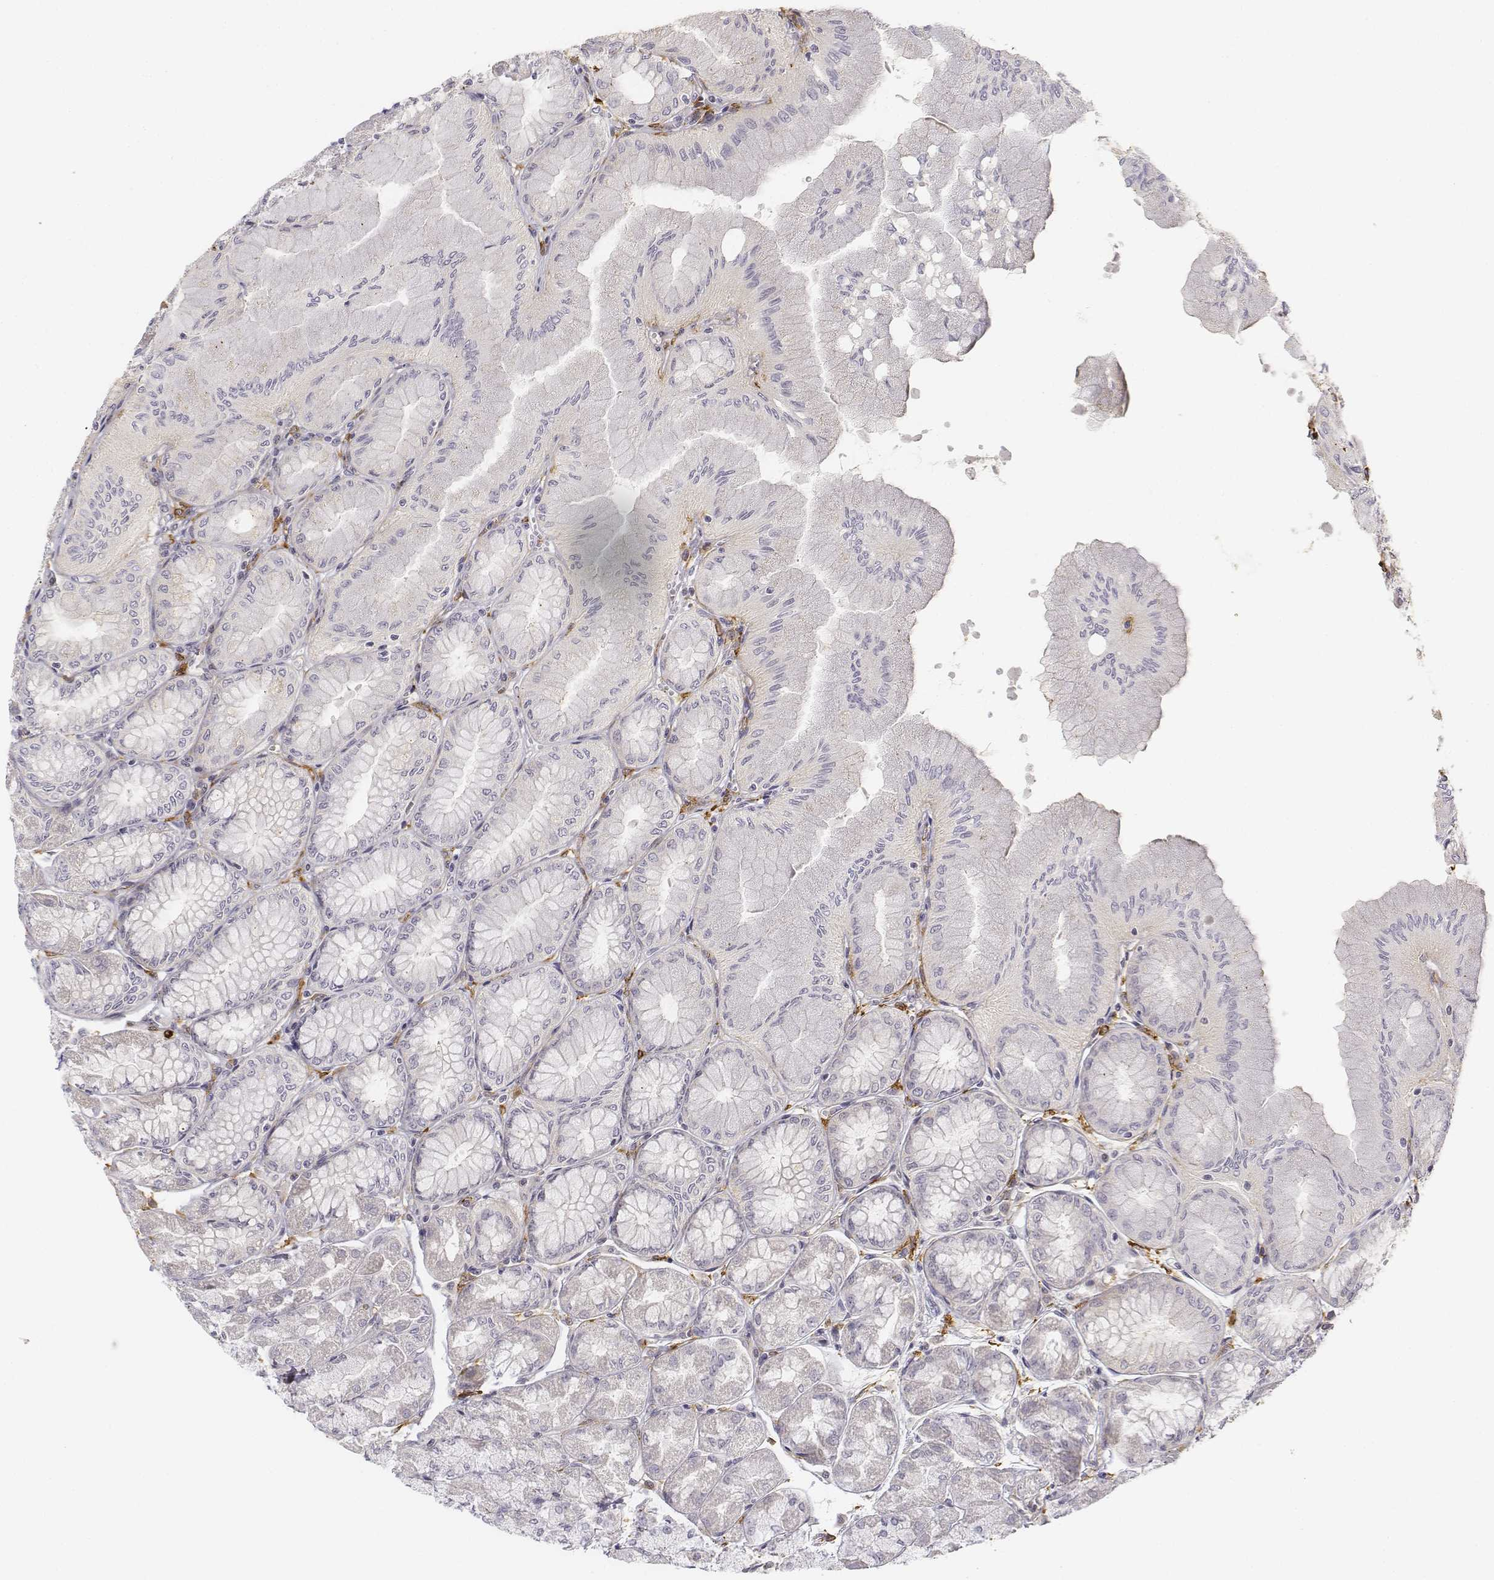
{"staining": {"intensity": "negative", "quantity": "none", "location": "none"}, "tissue": "stomach", "cell_type": "Glandular cells", "image_type": "normal", "snomed": [{"axis": "morphology", "description": "Normal tissue, NOS"}, {"axis": "topography", "description": "Stomach, upper"}], "caption": "This is a photomicrograph of immunohistochemistry staining of unremarkable stomach, which shows no positivity in glandular cells.", "gene": "CD14", "patient": {"sex": "male", "age": 60}}